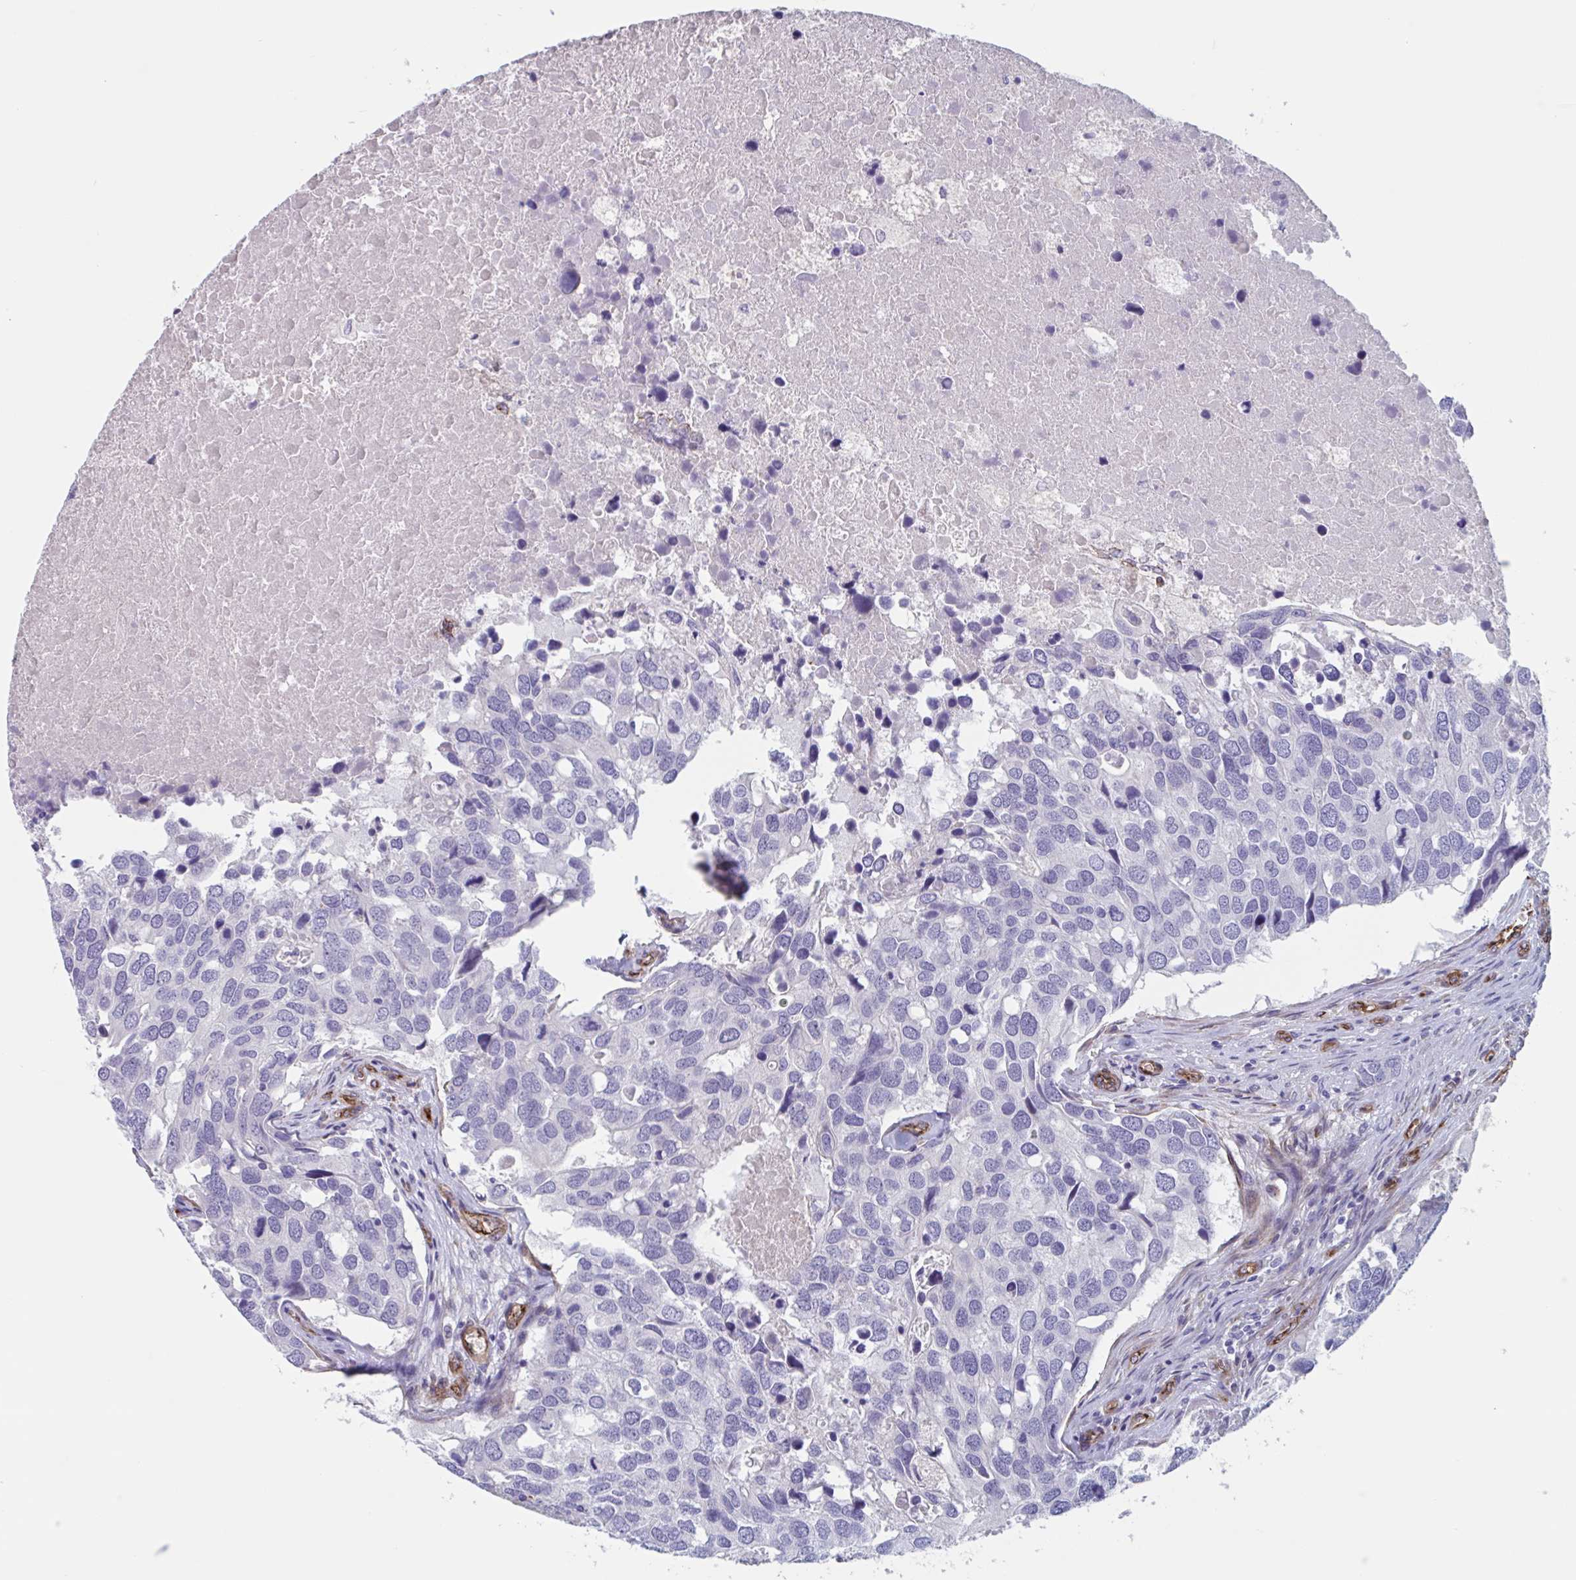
{"staining": {"intensity": "negative", "quantity": "none", "location": "none"}, "tissue": "breast cancer", "cell_type": "Tumor cells", "image_type": "cancer", "snomed": [{"axis": "morphology", "description": "Duct carcinoma"}, {"axis": "topography", "description": "Breast"}], "caption": "This image is of breast infiltrating ductal carcinoma stained with IHC to label a protein in brown with the nuclei are counter-stained blue. There is no staining in tumor cells.", "gene": "CITED4", "patient": {"sex": "female", "age": 83}}